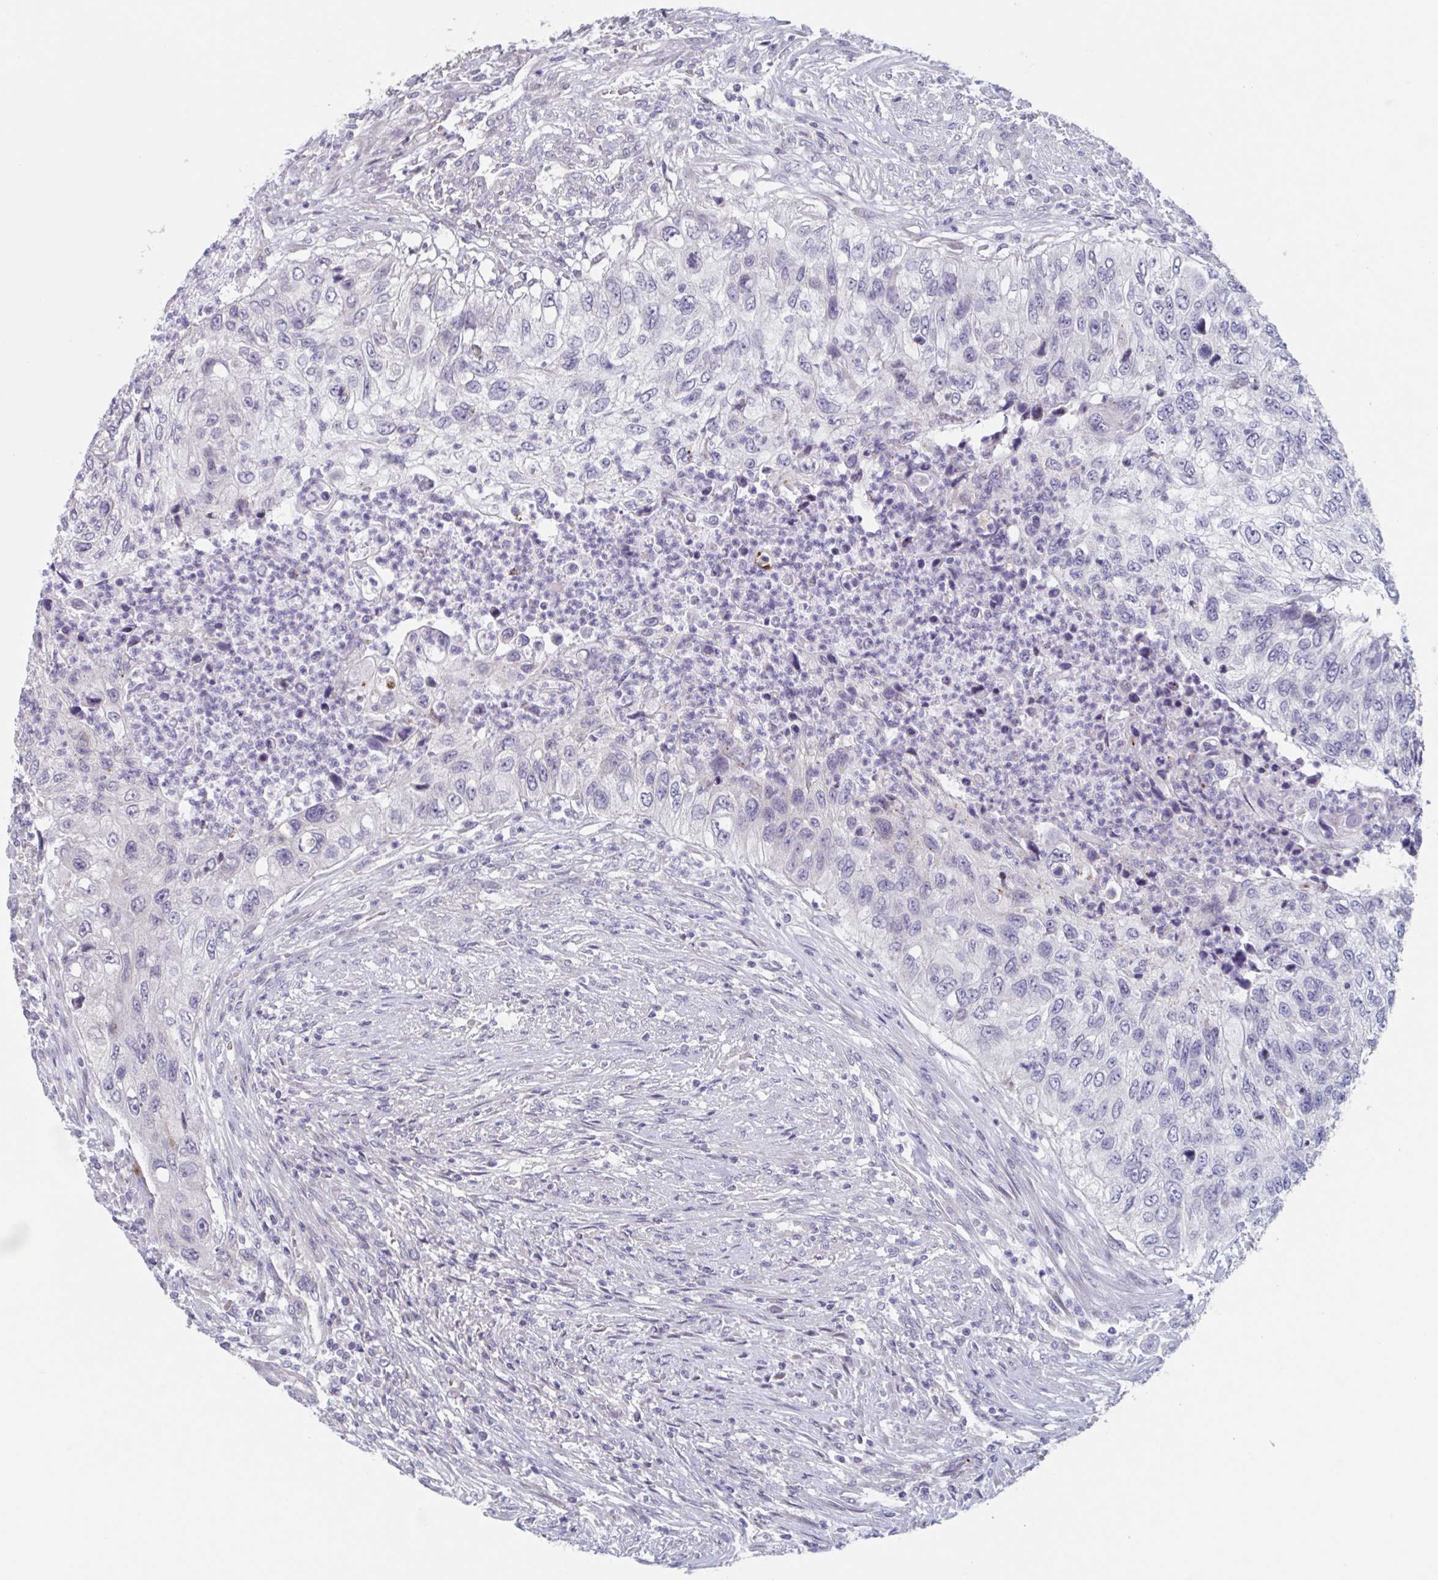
{"staining": {"intensity": "negative", "quantity": "none", "location": "none"}, "tissue": "urothelial cancer", "cell_type": "Tumor cells", "image_type": "cancer", "snomed": [{"axis": "morphology", "description": "Urothelial carcinoma, High grade"}, {"axis": "topography", "description": "Urinary bladder"}], "caption": "This photomicrograph is of high-grade urothelial carcinoma stained with immunohistochemistry to label a protein in brown with the nuclei are counter-stained blue. There is no staining in tumor cells.", "gene": "TNFSF10", "patient": {"sex": "female", "age": 60}}